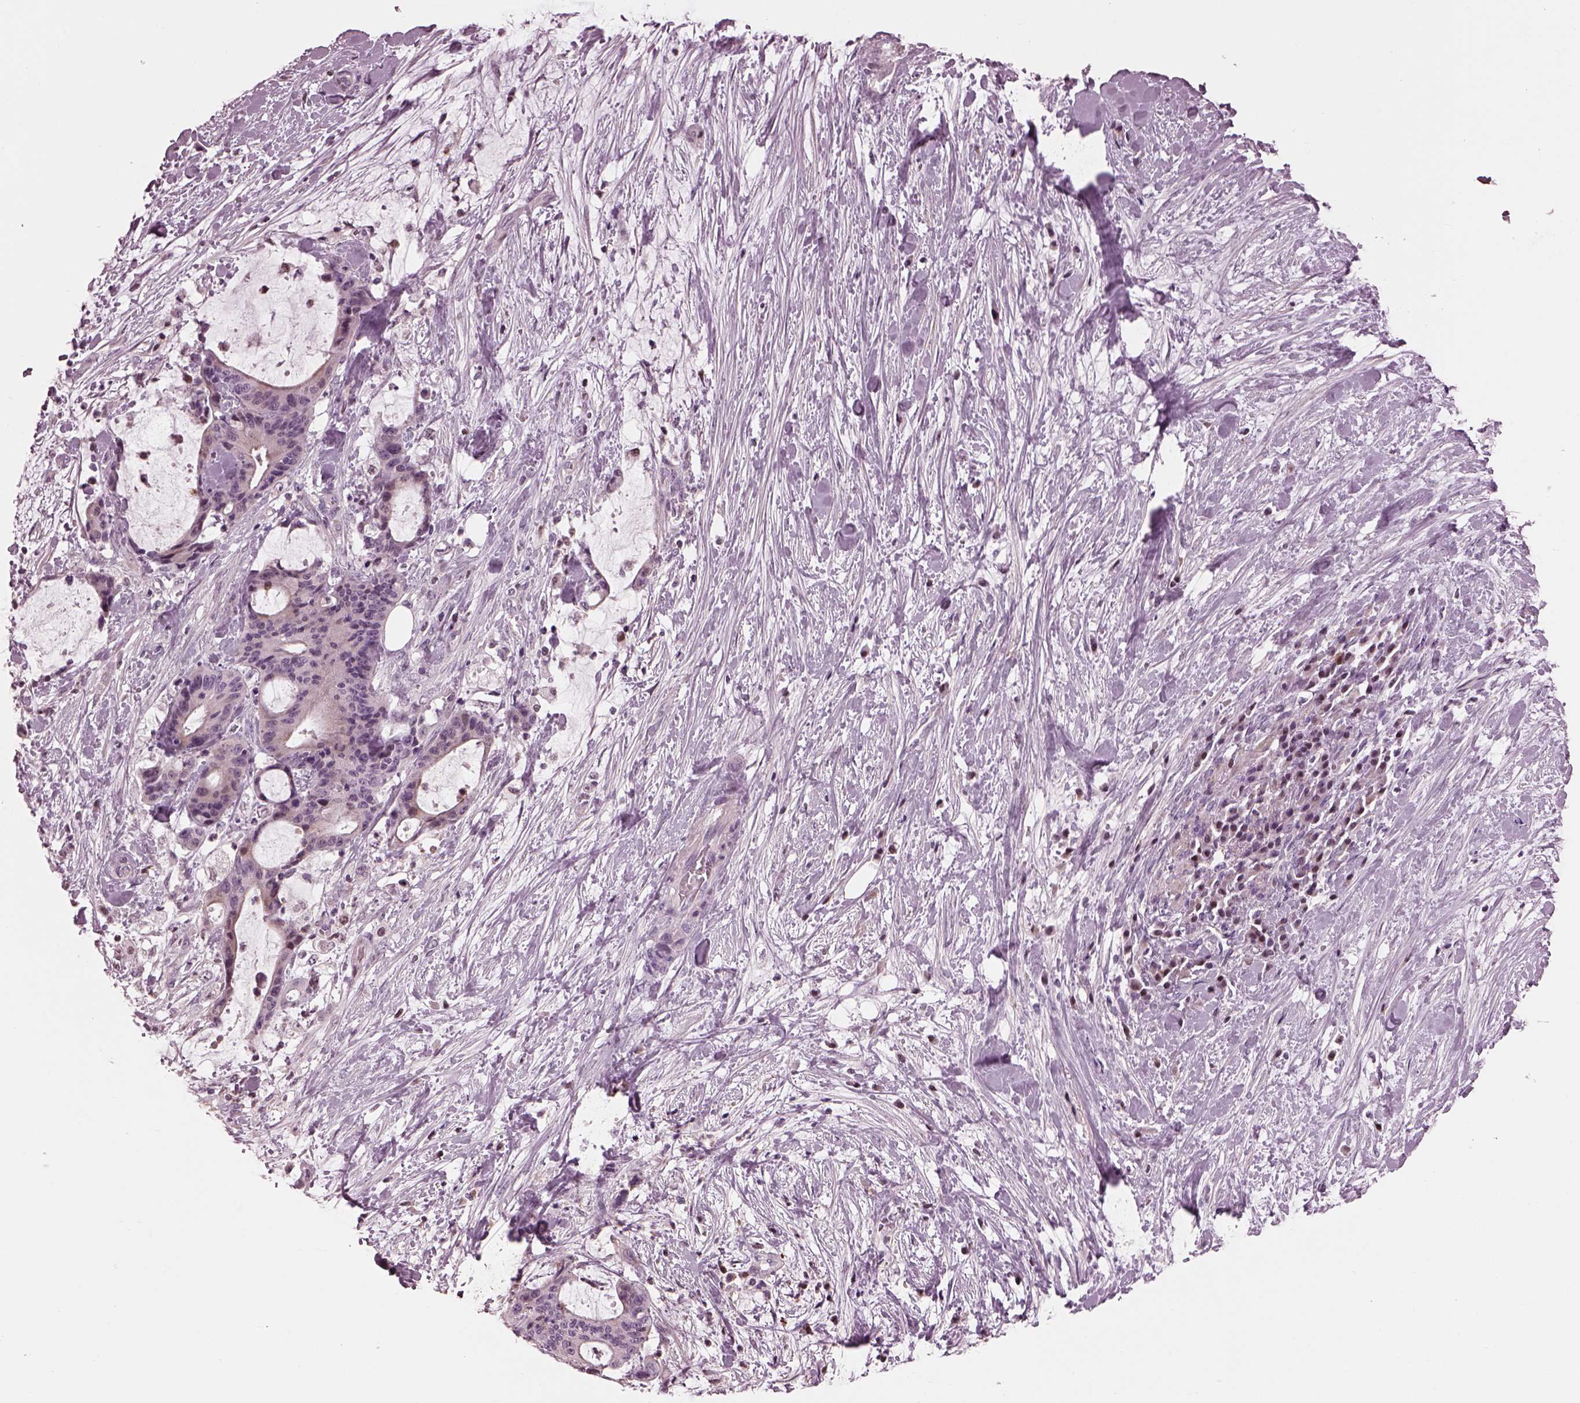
{"staining": {"intensity": "moderate", "quantity": "<25%", "location": "cytoplasmic/membranous,nuclear"}, "tissue": "liver cancer", "cell_type": "Tumor cells", "image_type": "cancer", "snomed": [{"axis": "morphology", "description": "Cholangiocarcinoma"}, {"axis": "topography", "description": "Liver"}], "caption": "Cholangiocarcinoma (liver) stained for a protein demonstrates moderate cytoplasmic/membranous and nuclear positivity in tumor cells. (brown staining indicates protein expression, while blue staining denotes nuclei).", "gene": "BFSP1", "patient": {"sex": "female", "age": 73}}